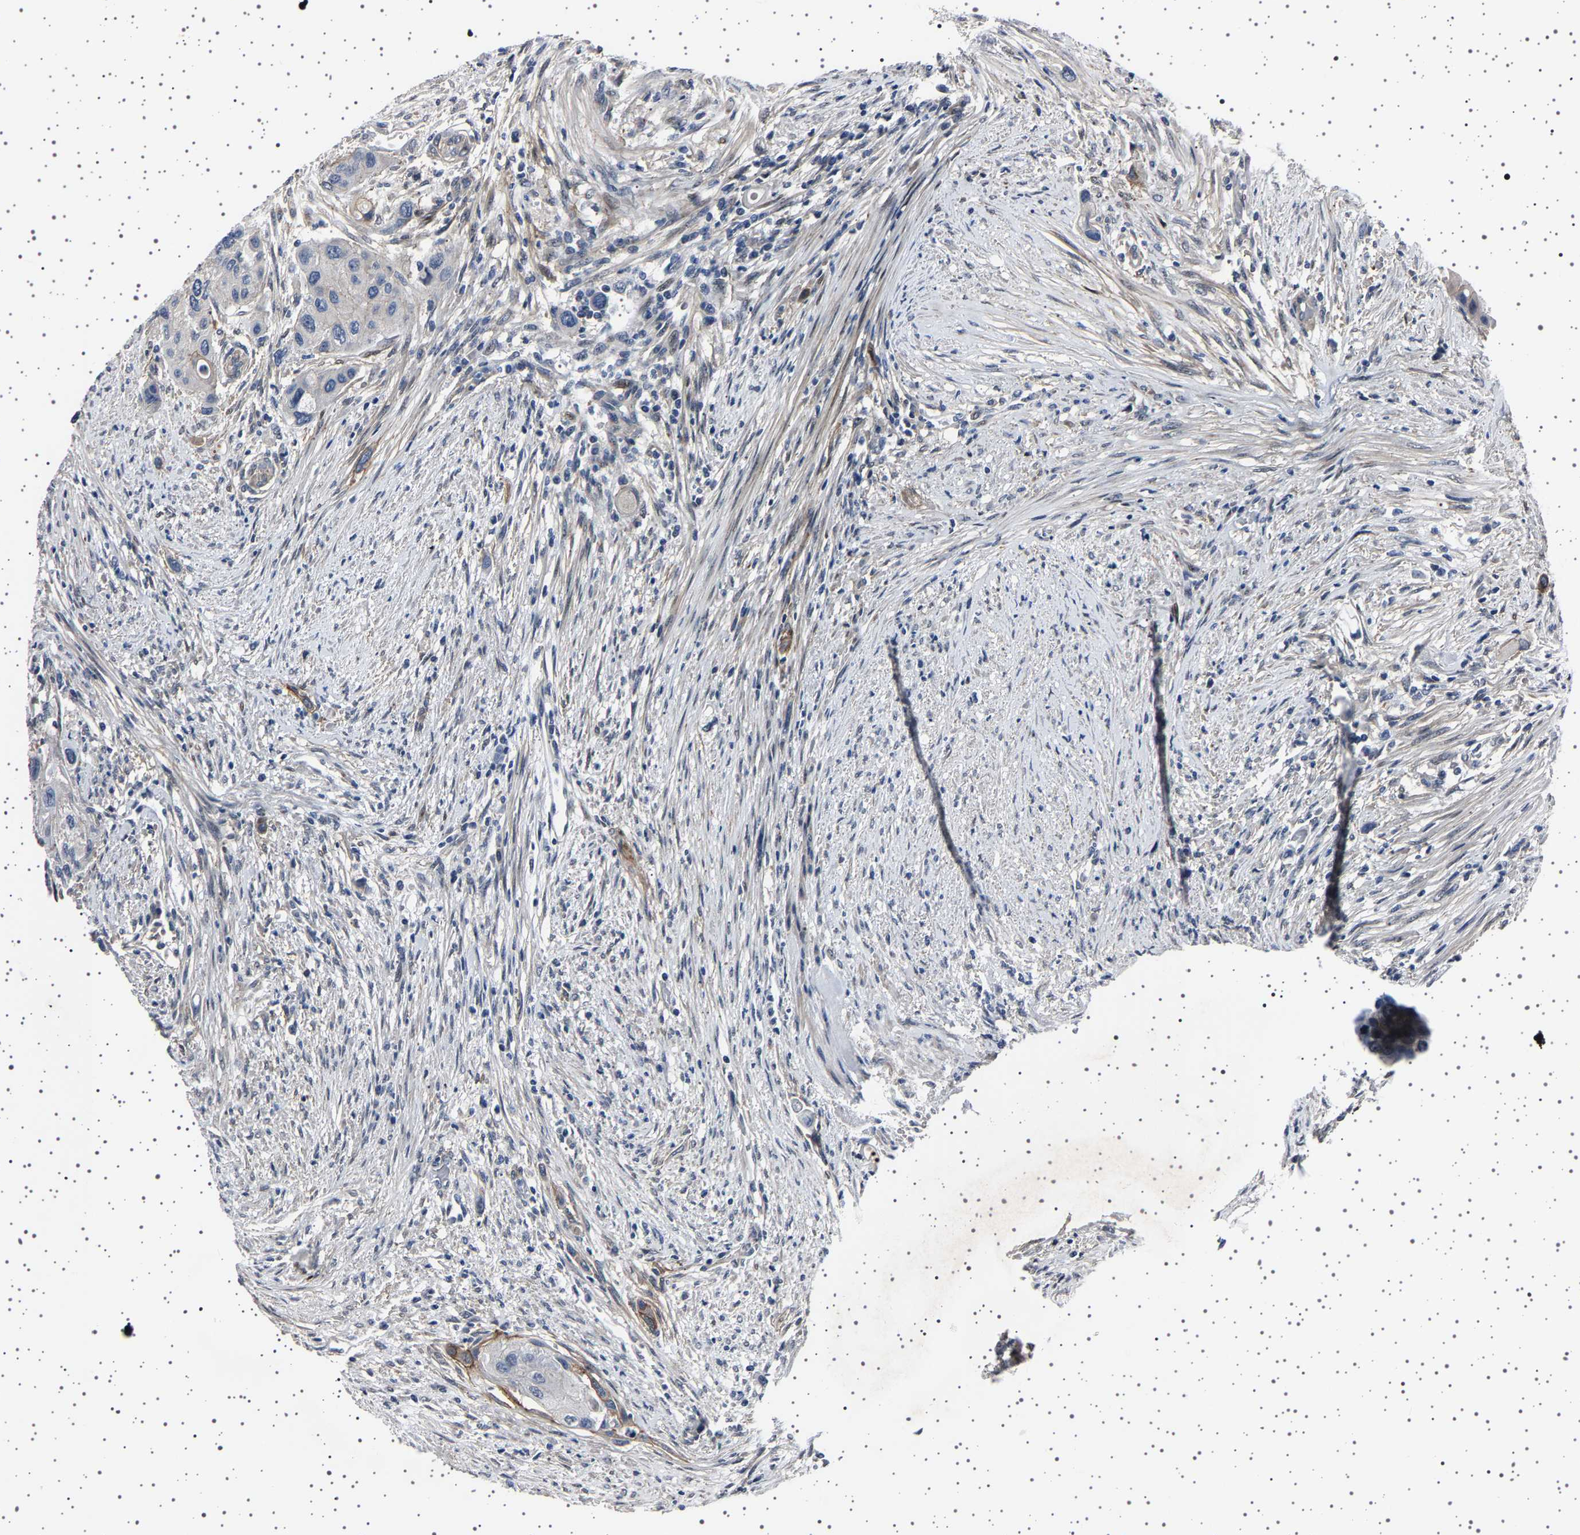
{"staining": {"intensity": "negative", "quantity": "none", "location": "none"}, "tissue": "urothelial cancer", "cell_type": "Tumor cells", "image_type": "cancer", "snomed": [{"axis": "morphology", "description": "Urothelial carcinoma, High grade"}, {"axis": "topography", "description": "Urinary bladder"}], "caption": "A high-resolution image shows immunohistochemistry staining of urothelial cancer, which shows no significant expression in tumor cells.", "gene": "PAK5", "patient": {"sex": "female", "age": 56}}